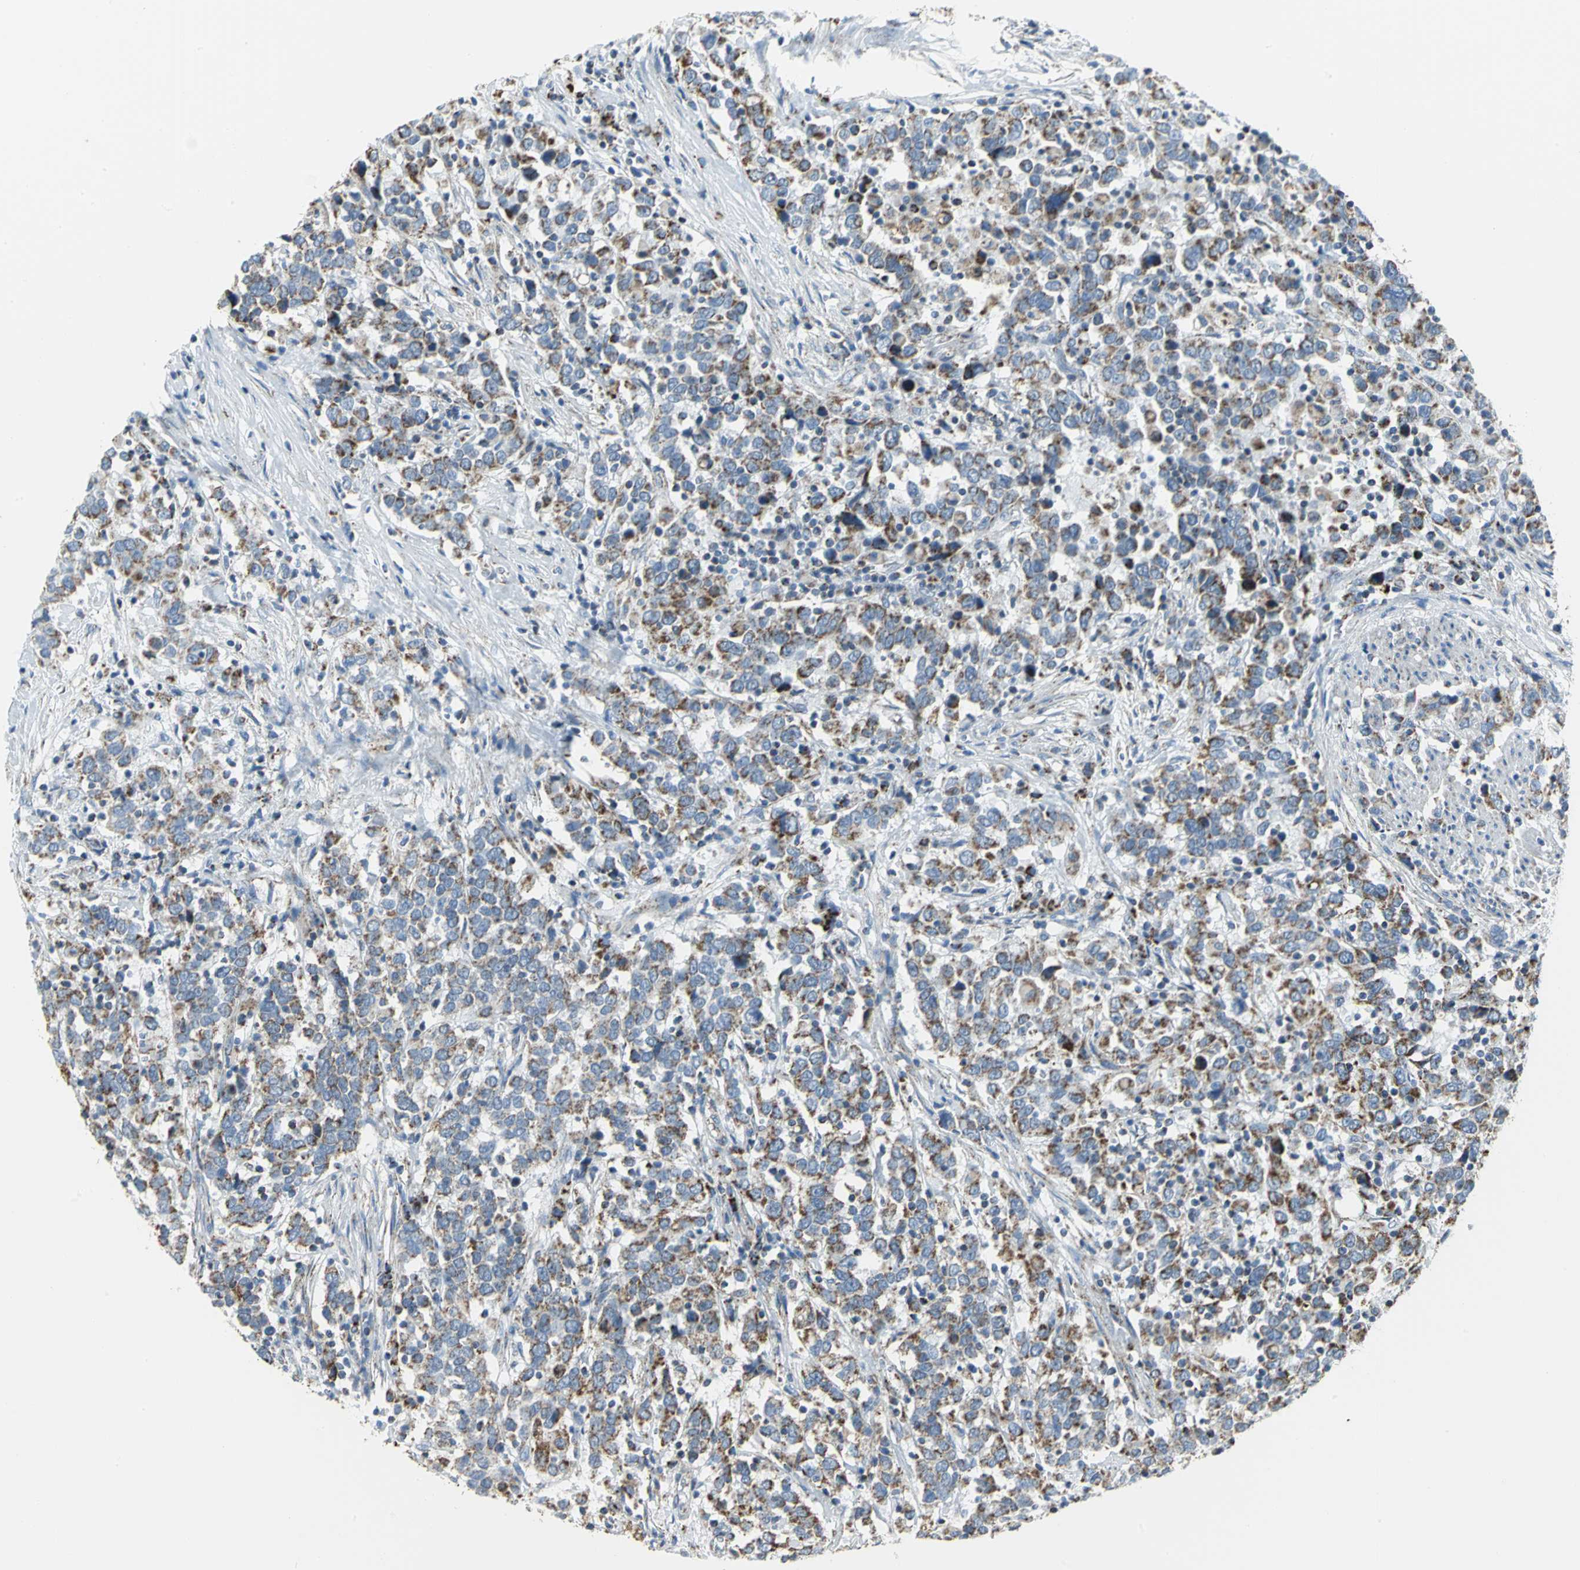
{"staining": {"intensity": "moderate", "quantity": "25%-75%", "location": "cytoplasmic/membranous"}, "tissue": "urothelial cancer", "cell_type": "Tumor cells", "image_type": "cancer", "snomed": [{"axis": "morphology", "description": "Urothelial carcinoma, High grade"}, {"axis": "topography", "description": "Urinary bladder"}], "caption": "An immunohistochemistry image of tumor tissue is shown. Protein staining in brown labels moderate cytoplasmic/membranous positivity in urothelial cancer within tumor cells.", "gene": "NTRK1", "patient": {"sex": "male", "age": 61}}